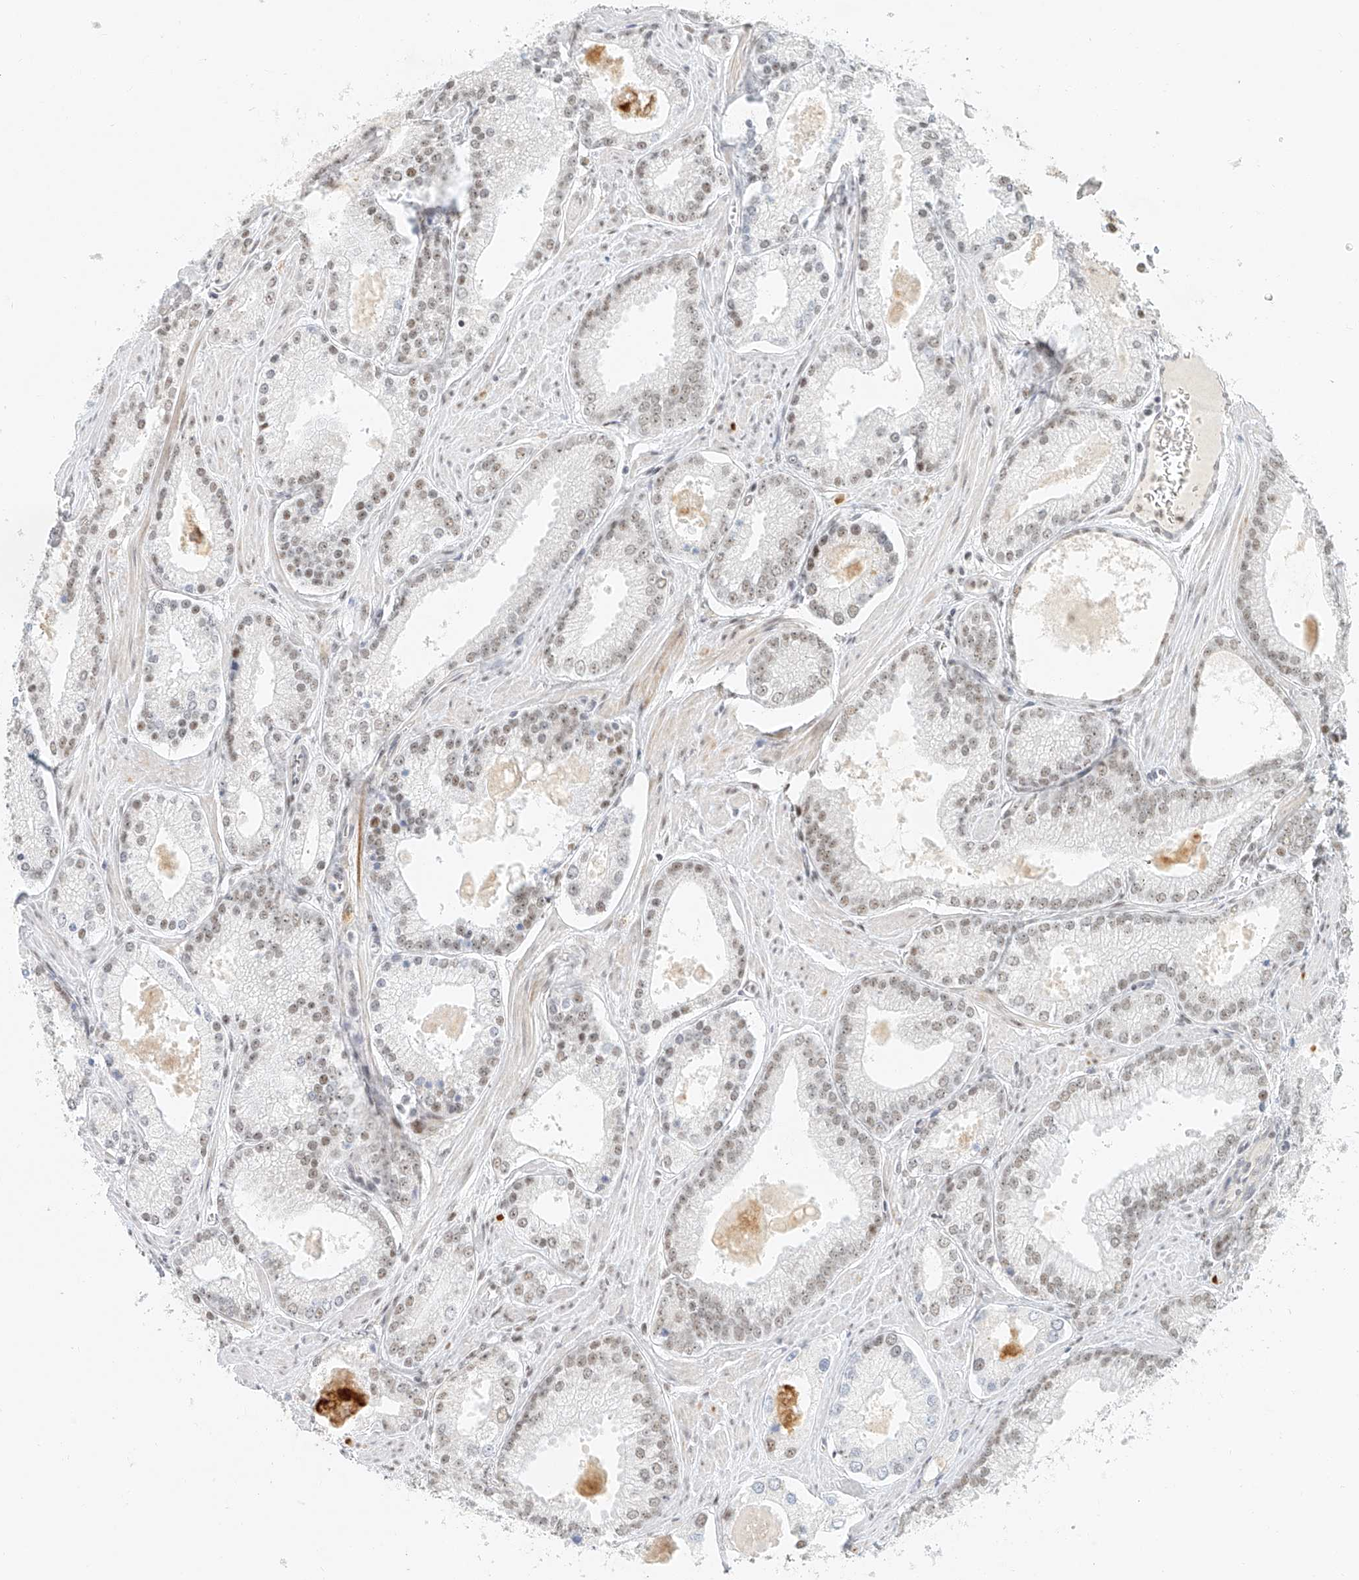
{"staining": {"intensity": "weak", "quantity": ">75%", "location": "nuclear"}, "tissue": "prostate cancer", "cell_type": "Tumor cells", "image_type": "cancer", "snomed": [{"axis": "morphology", "description": "Adenocarcinoma, Low grade"}, {"axis": "topography", "description": "Prostate"}], "caption": "Human prostate cancer stained with a brown dye displays weak nuclear positive expression in about >75% of tumor cells.", "gene": "CXorf58", "patient": {"sex": "male", "age": 54}}